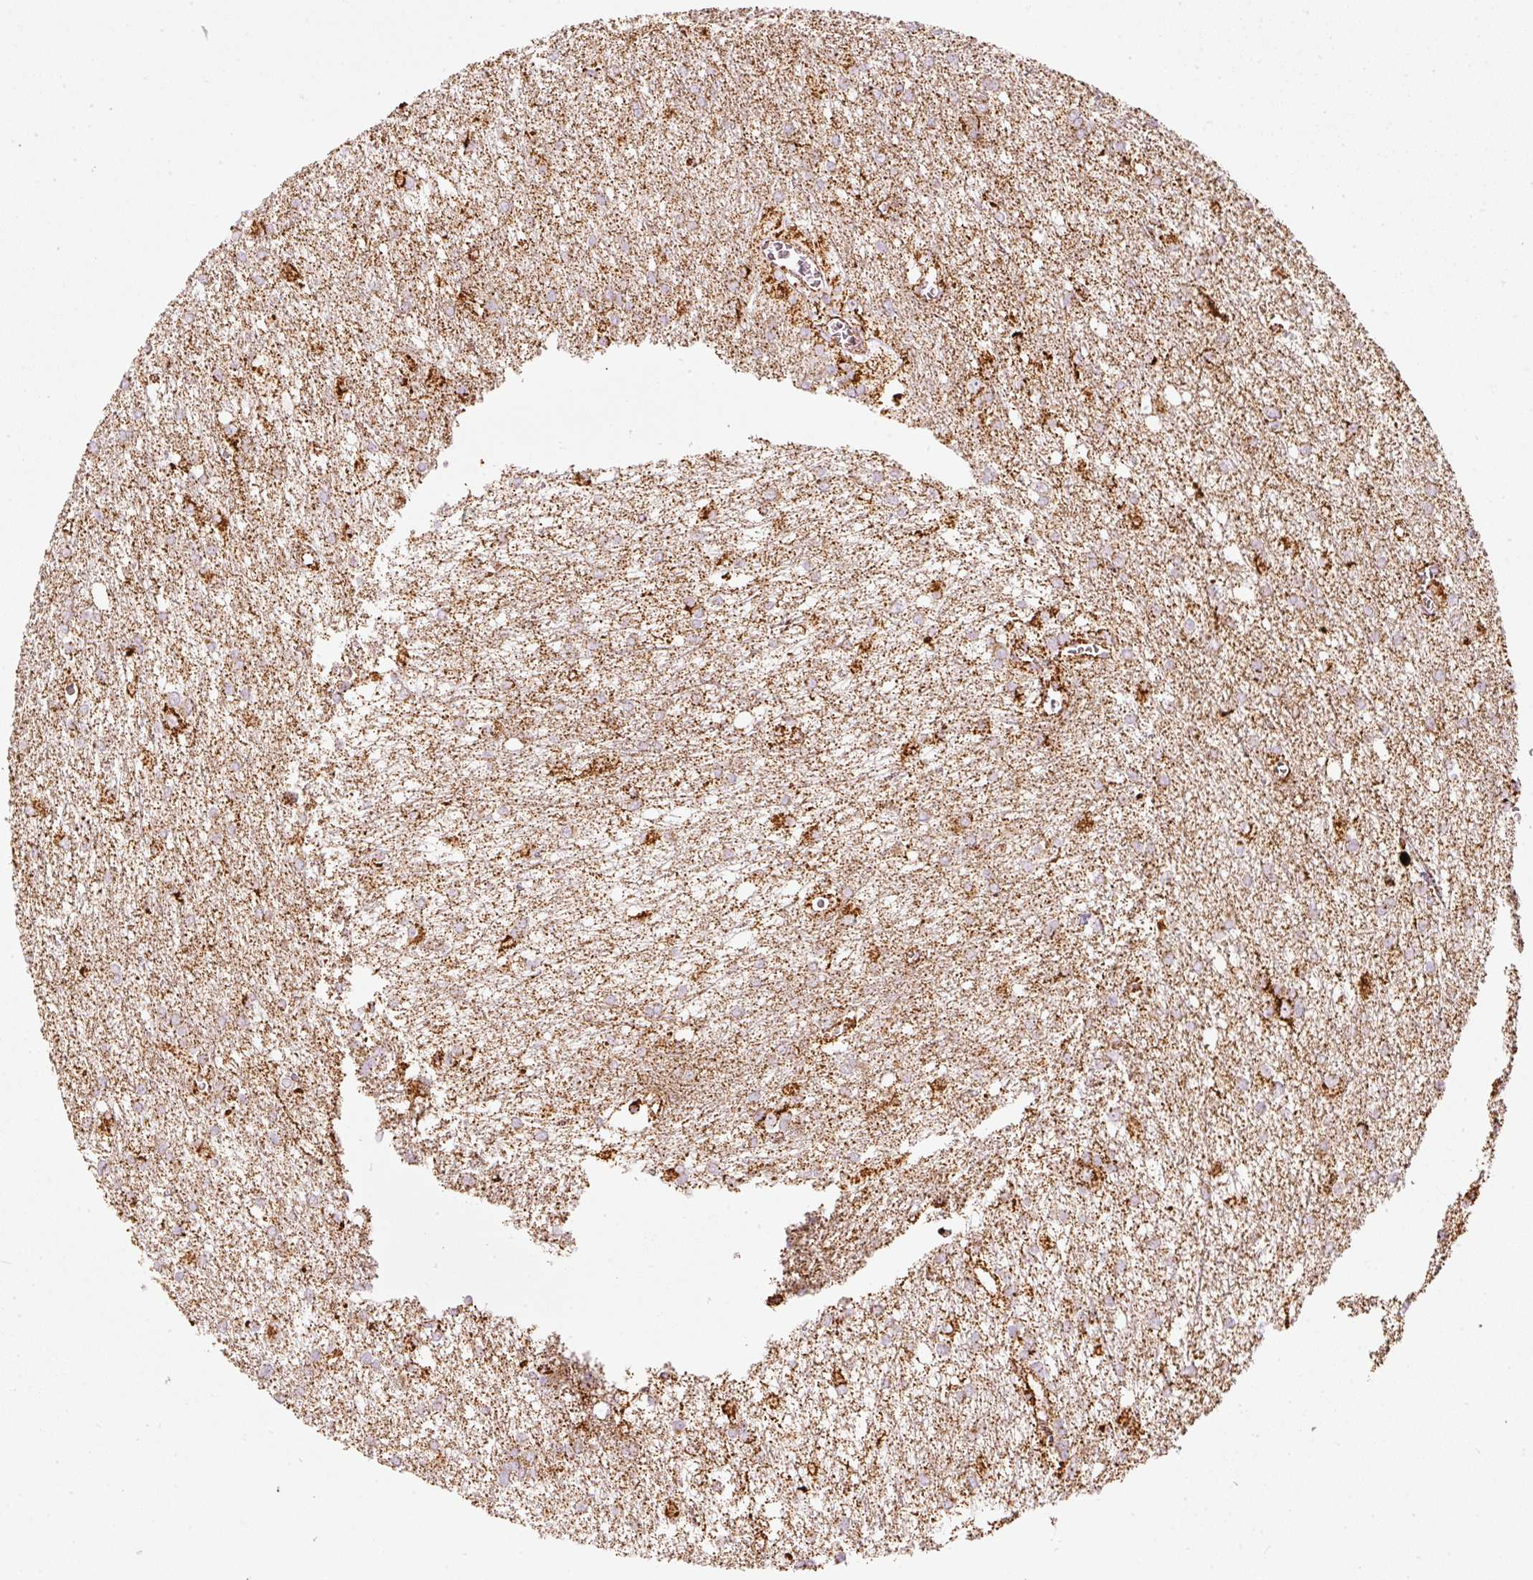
{"staining": {"intensity": "moderate", "quantity": ">75%", "location": "cytoplasmic/membranous"}, "tissue": "glioma", "cell_type": "Tumor cells", "image_type": "cancer", "snomed": [{"axis": "morphology", "description": "Glioma, malignant, High grade"}, {"axis": "topography", "description": "Brain"}], "caption": "Protein staining of high-grade glioma (malignant) tissue reveals moderate cytoplasmic/membranous staining in about >75% of tumor cells.", "gene": "MT-CO2", "patient": {"sex": "male", "age": 48}}